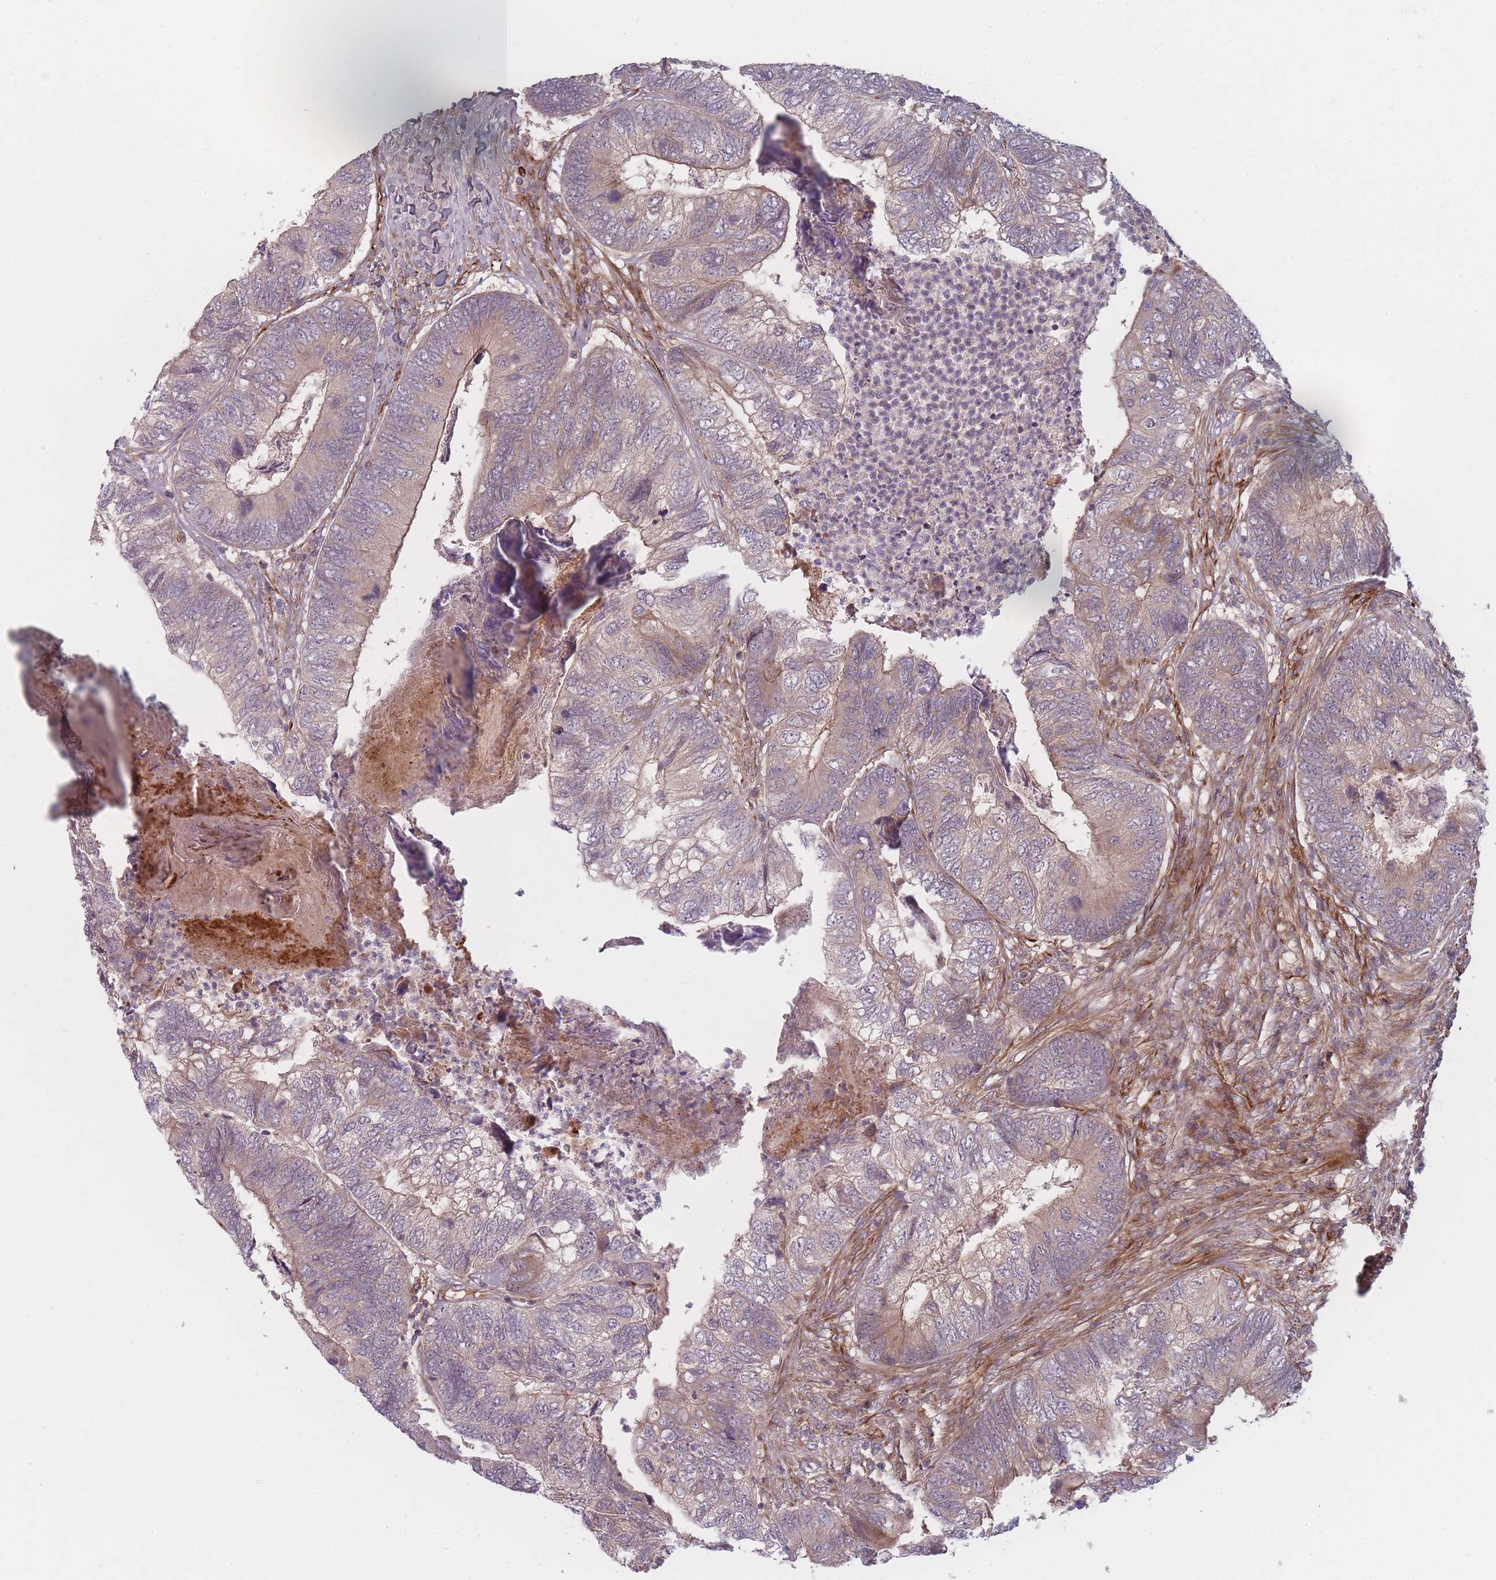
{"staining": {"intensity": "weak", "quantity": "<25%", "location": "cytoplasmic/membranous"}, "tissue": "colorectal cancer", "cell_type": "Tumor cells", "image_type": "cancer", "snomed": [{"axis": "morphology", "description": "Adenocarcinoma, NOS"}, {"axis": "topography", "description": "Colon"}], "caption": "Histopathology image shows no protein positivity in tumor cells of adenocarcinoma (colorectal) tissue.", "gene": "EEF1AKMT2", "patient": {"sex": "female", "age": 67}}